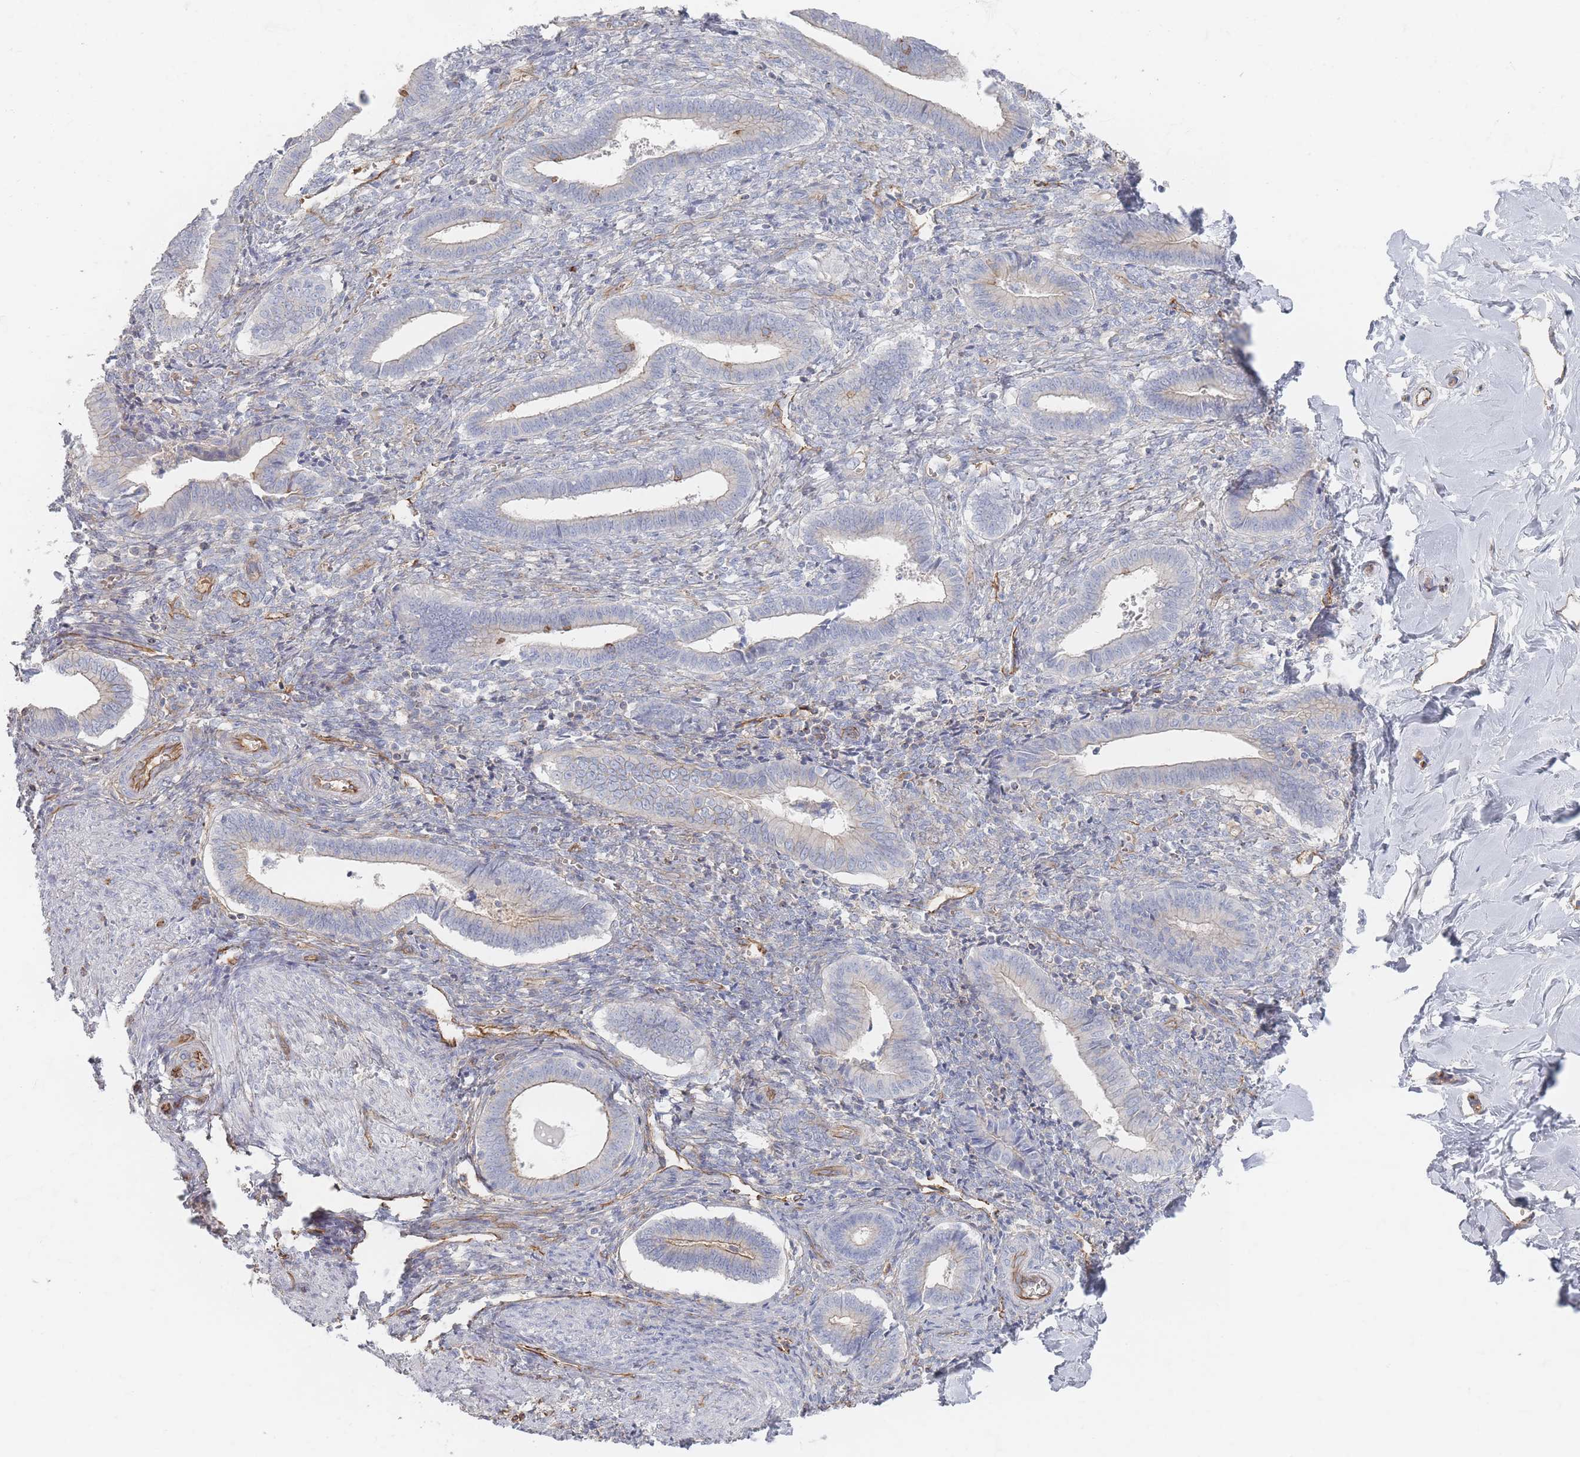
{"staining": {"intensity": "negative", "quantity": "none", "location": "none"}, "tissue": "endometrium", "cell_type": "Cells in endometrial stroma", "image_type": "normal", "snomed": [{"axis": "morphology", "description": "Normal tissue, NOS"}, {"axis": "topography", "description": "Other"}, {"axis": "topography", "description": "Endometrium"}], "caption": "DAB immunohistochemical staining of unremarkable endometrium demonstrates no significant positivity in cells in endometrial stroma.", "gene": "GNB1", "patient": {"sex": "female", "age": 44}}